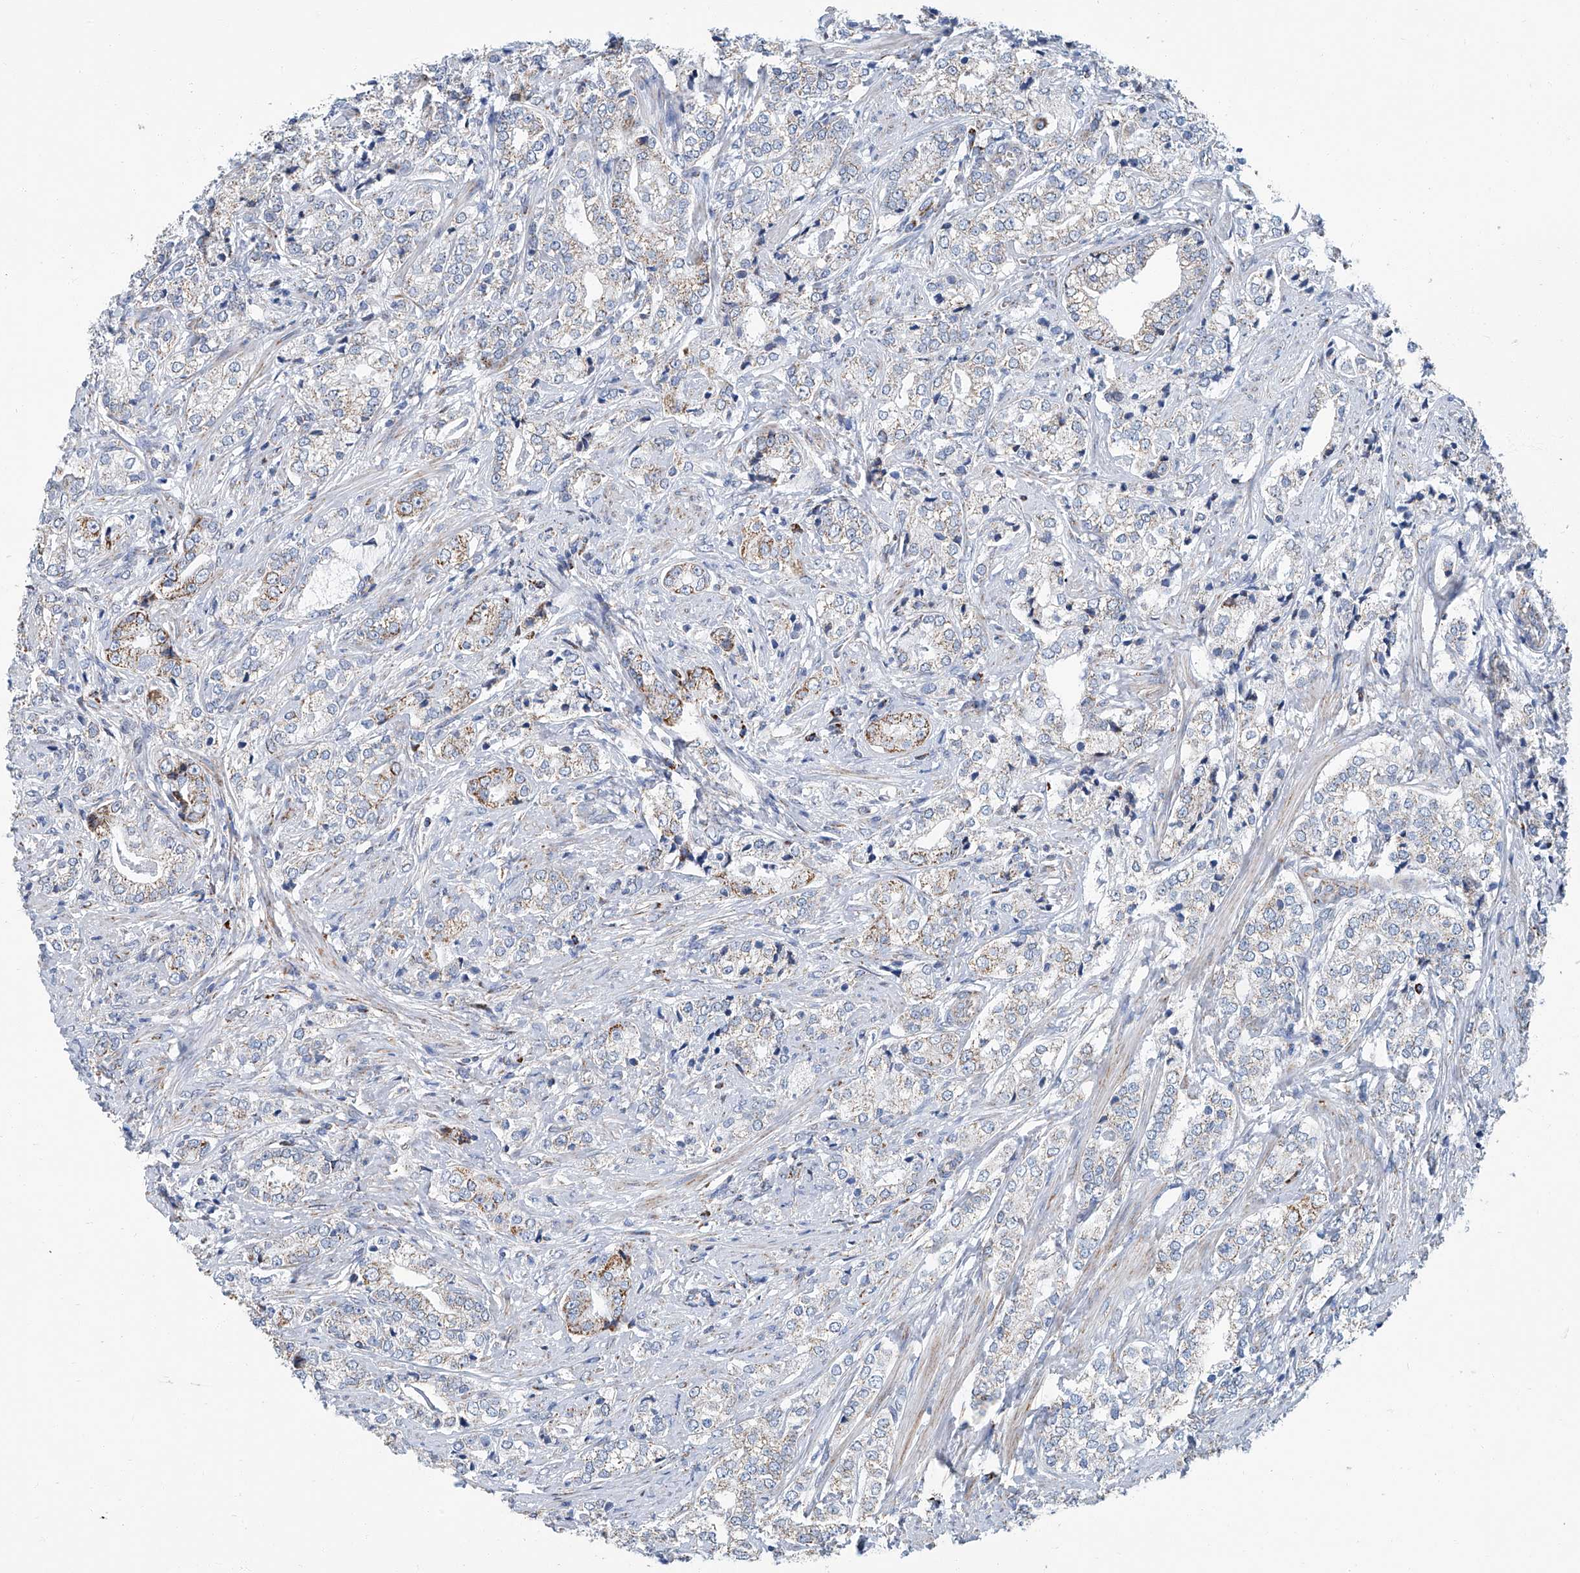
{"staining": {"intensity": "moderate", "quantity": "25%-75%", "location": "cytoplasmic/membranous"}, "tissue": "prostate cancer", "cell_type": "Tumor cells", "image_type": "cancer", "snomed": [{"axis": "morphology", "description": "Adenocarcinoma, High grade"}, {"axis": "topography", "description": "Prostate"}], "caption": "A brown stain labels moderate cytoplasmic/membranous positivity of a protein in human prostate adenocarcinoma (high-grade) tumor cells. (Brightfield microscopy of DAB IHC at high magnification).", "gene": "MT-ND1", "patient": {"sex": "male", "age": 69}}